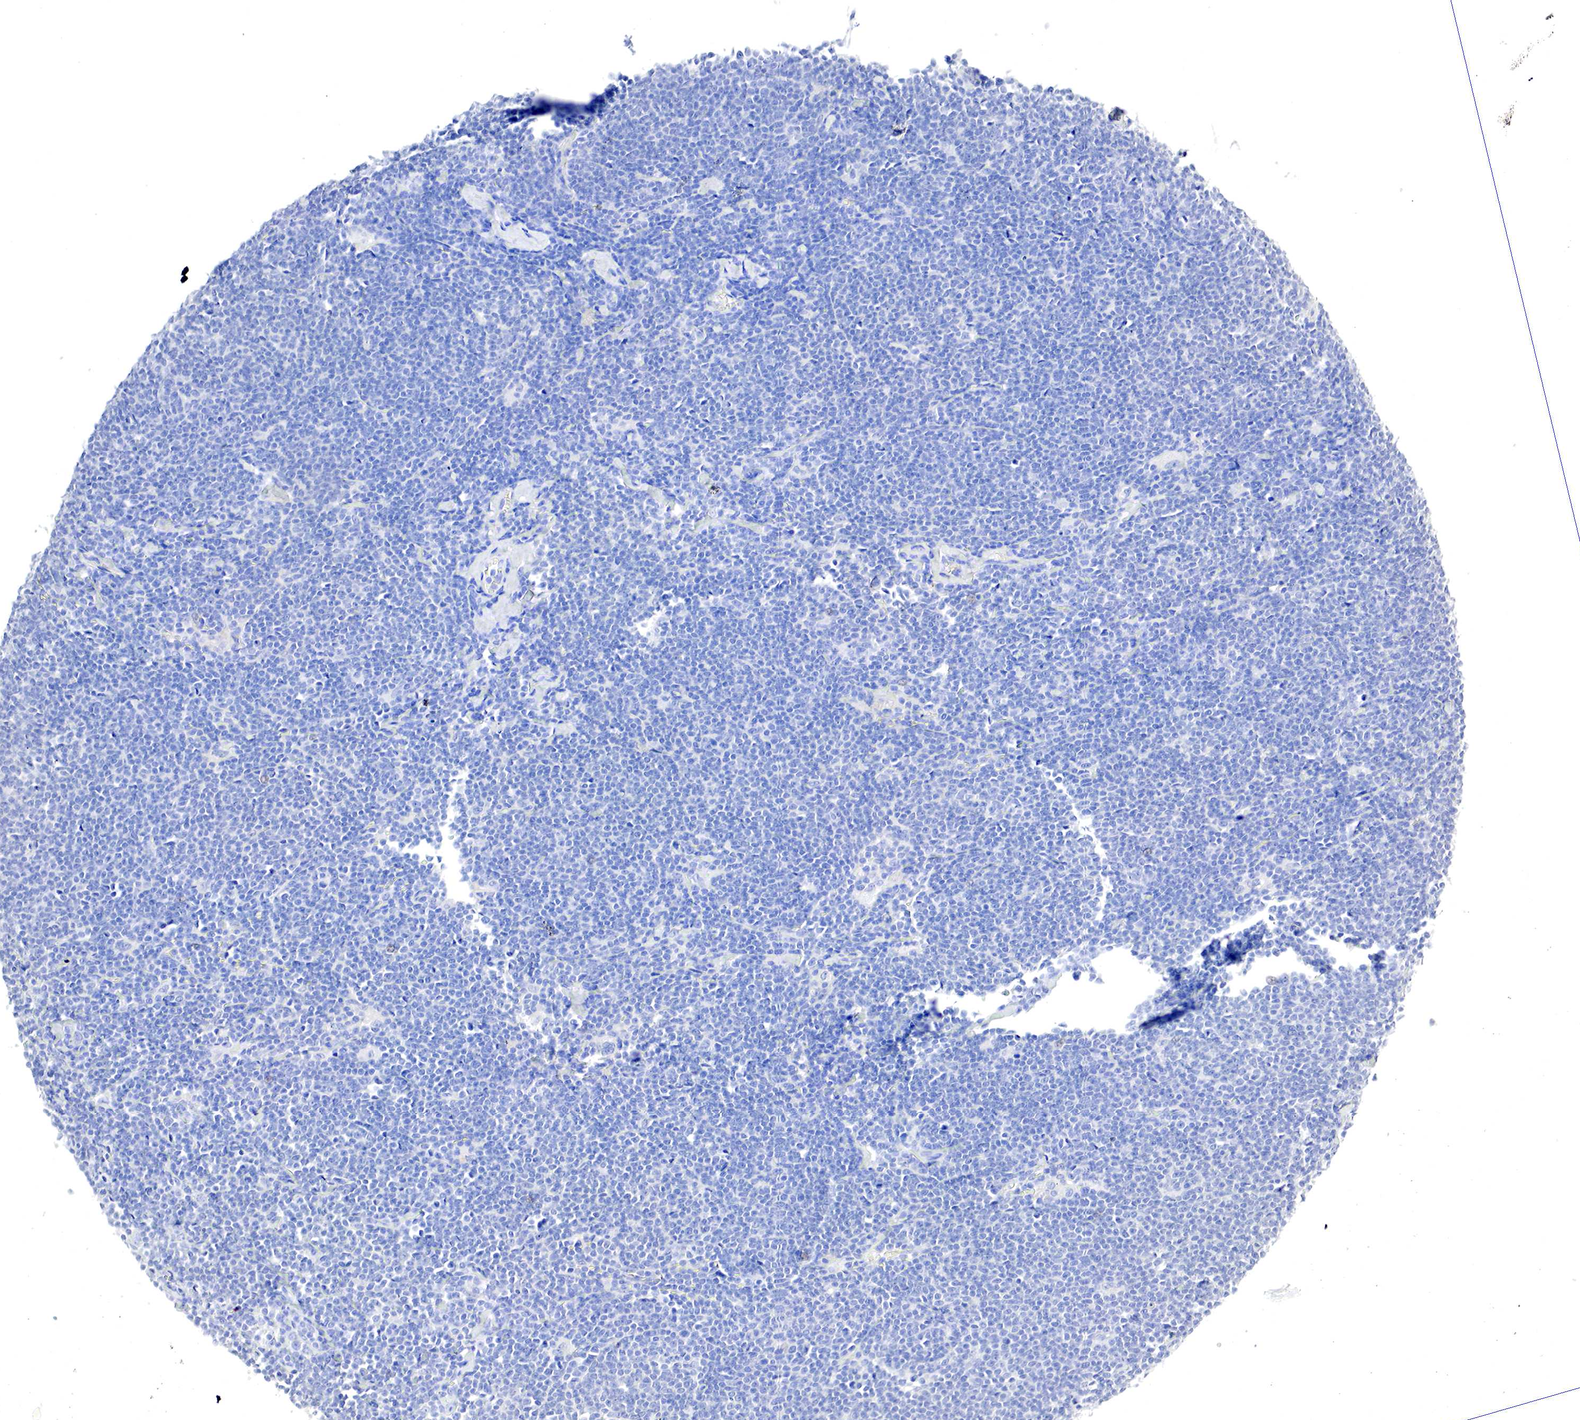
{"staining": {"intensity": "negative", "quantity": "none", "location": "none"}, "tissue": "lymphoma", "cell_type": "Tumor cells", "image_type": "cancer", "snomed": [{"axis": "morphology", "description": "Malignant lymphoma, non-Hodgkin's type, Low grade"}, {"axis": "topography", "description": "Lymph node"}], "caption": "IHC of lymphoma reveals no expression in tumor cells.", "gene": "OTC", "patient": {"sex": "male", "age": 65}}